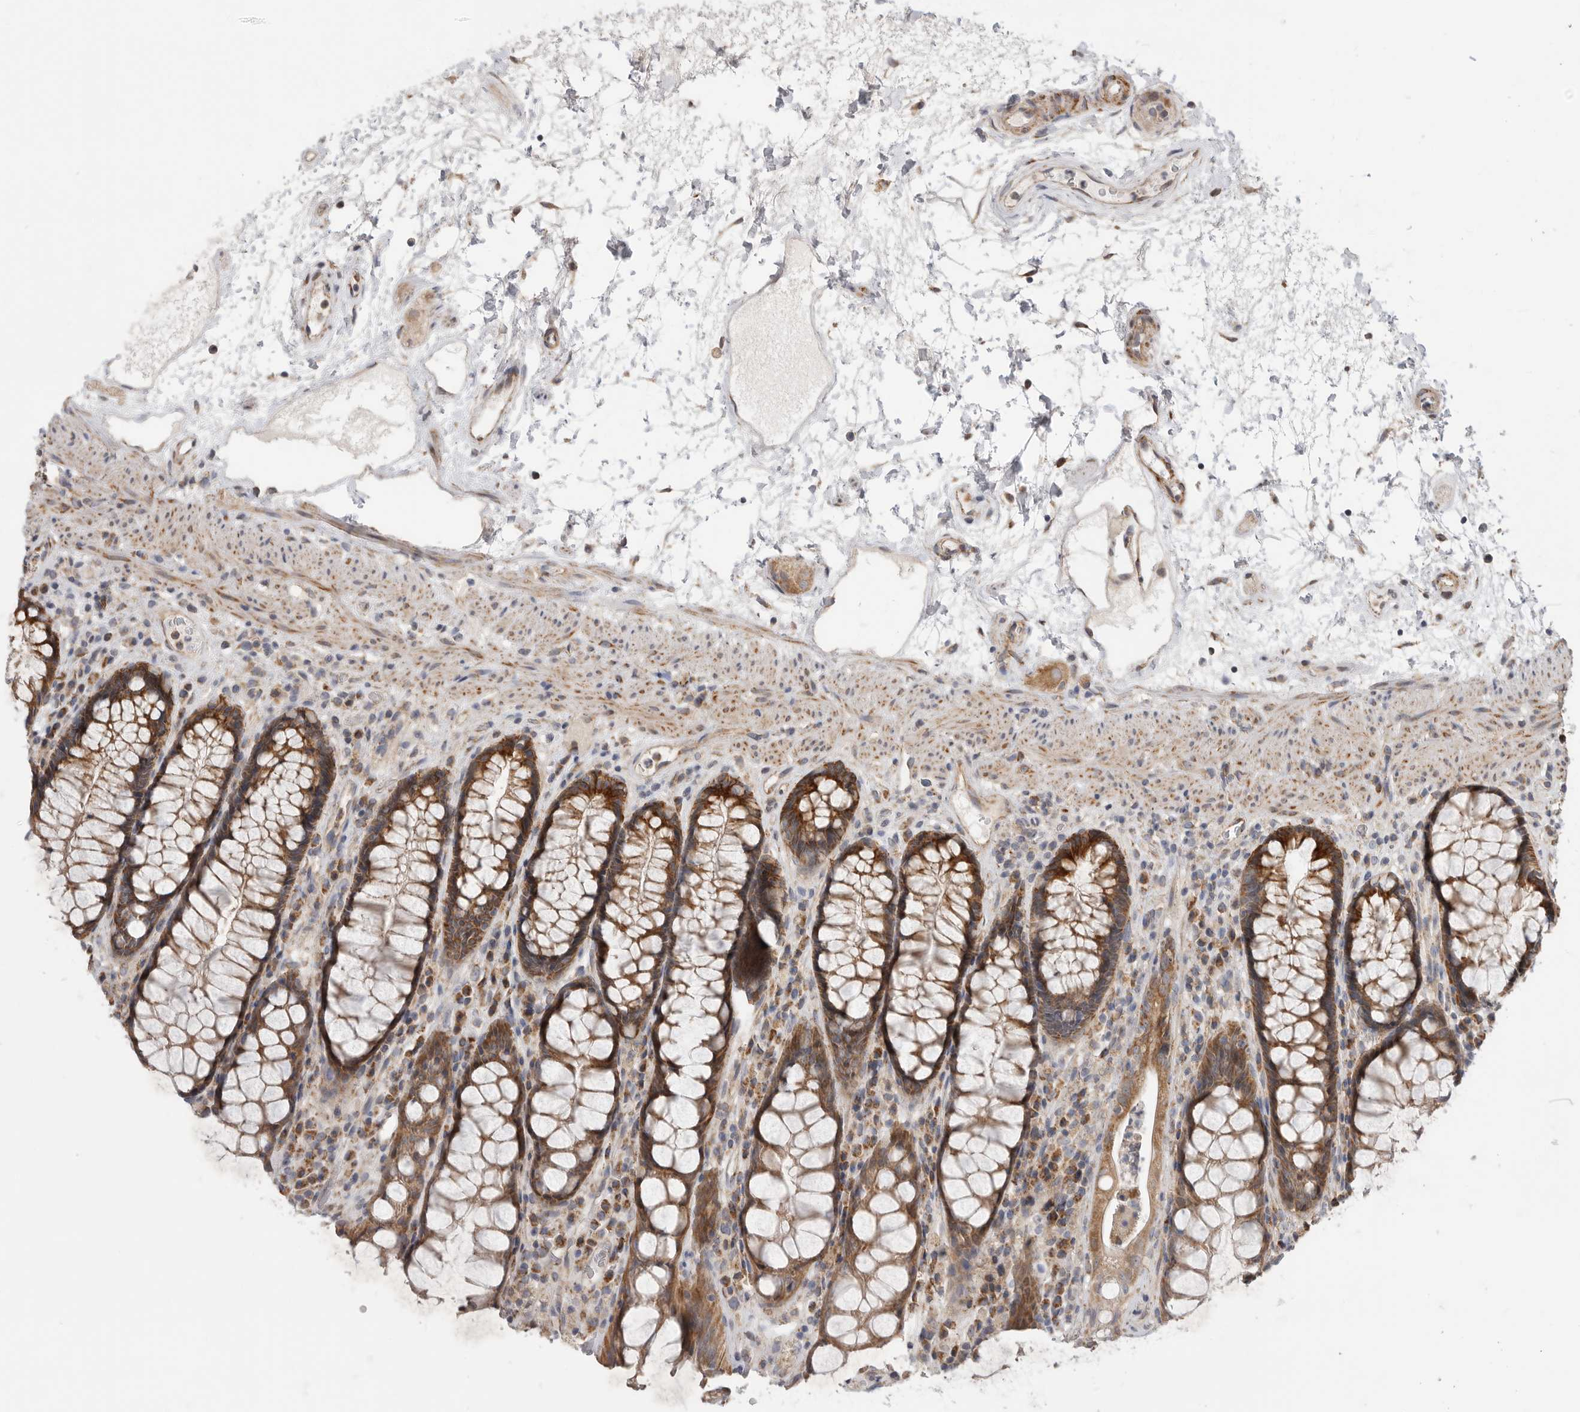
{"staining": {"intensity": "strong", "quantity": ">75%", "location": "cytoplasmic/membranous"}, "tissue": "rectum", "cell_type": "Glandular cells", "image_type": "normal", "snomed": [{"axis": "morphology", "description": "Normal tissue, NOS"}, {"axis": "topography", "description": "Rectum"}], "caption": "Immunohistochemical staining of unremarkable rectum shows strong cytoplasmic/membranous protein expression in about >75% of glandular cells.", "gene": "MTFR1L", "patient": {"sex": "male", "age": 64}}